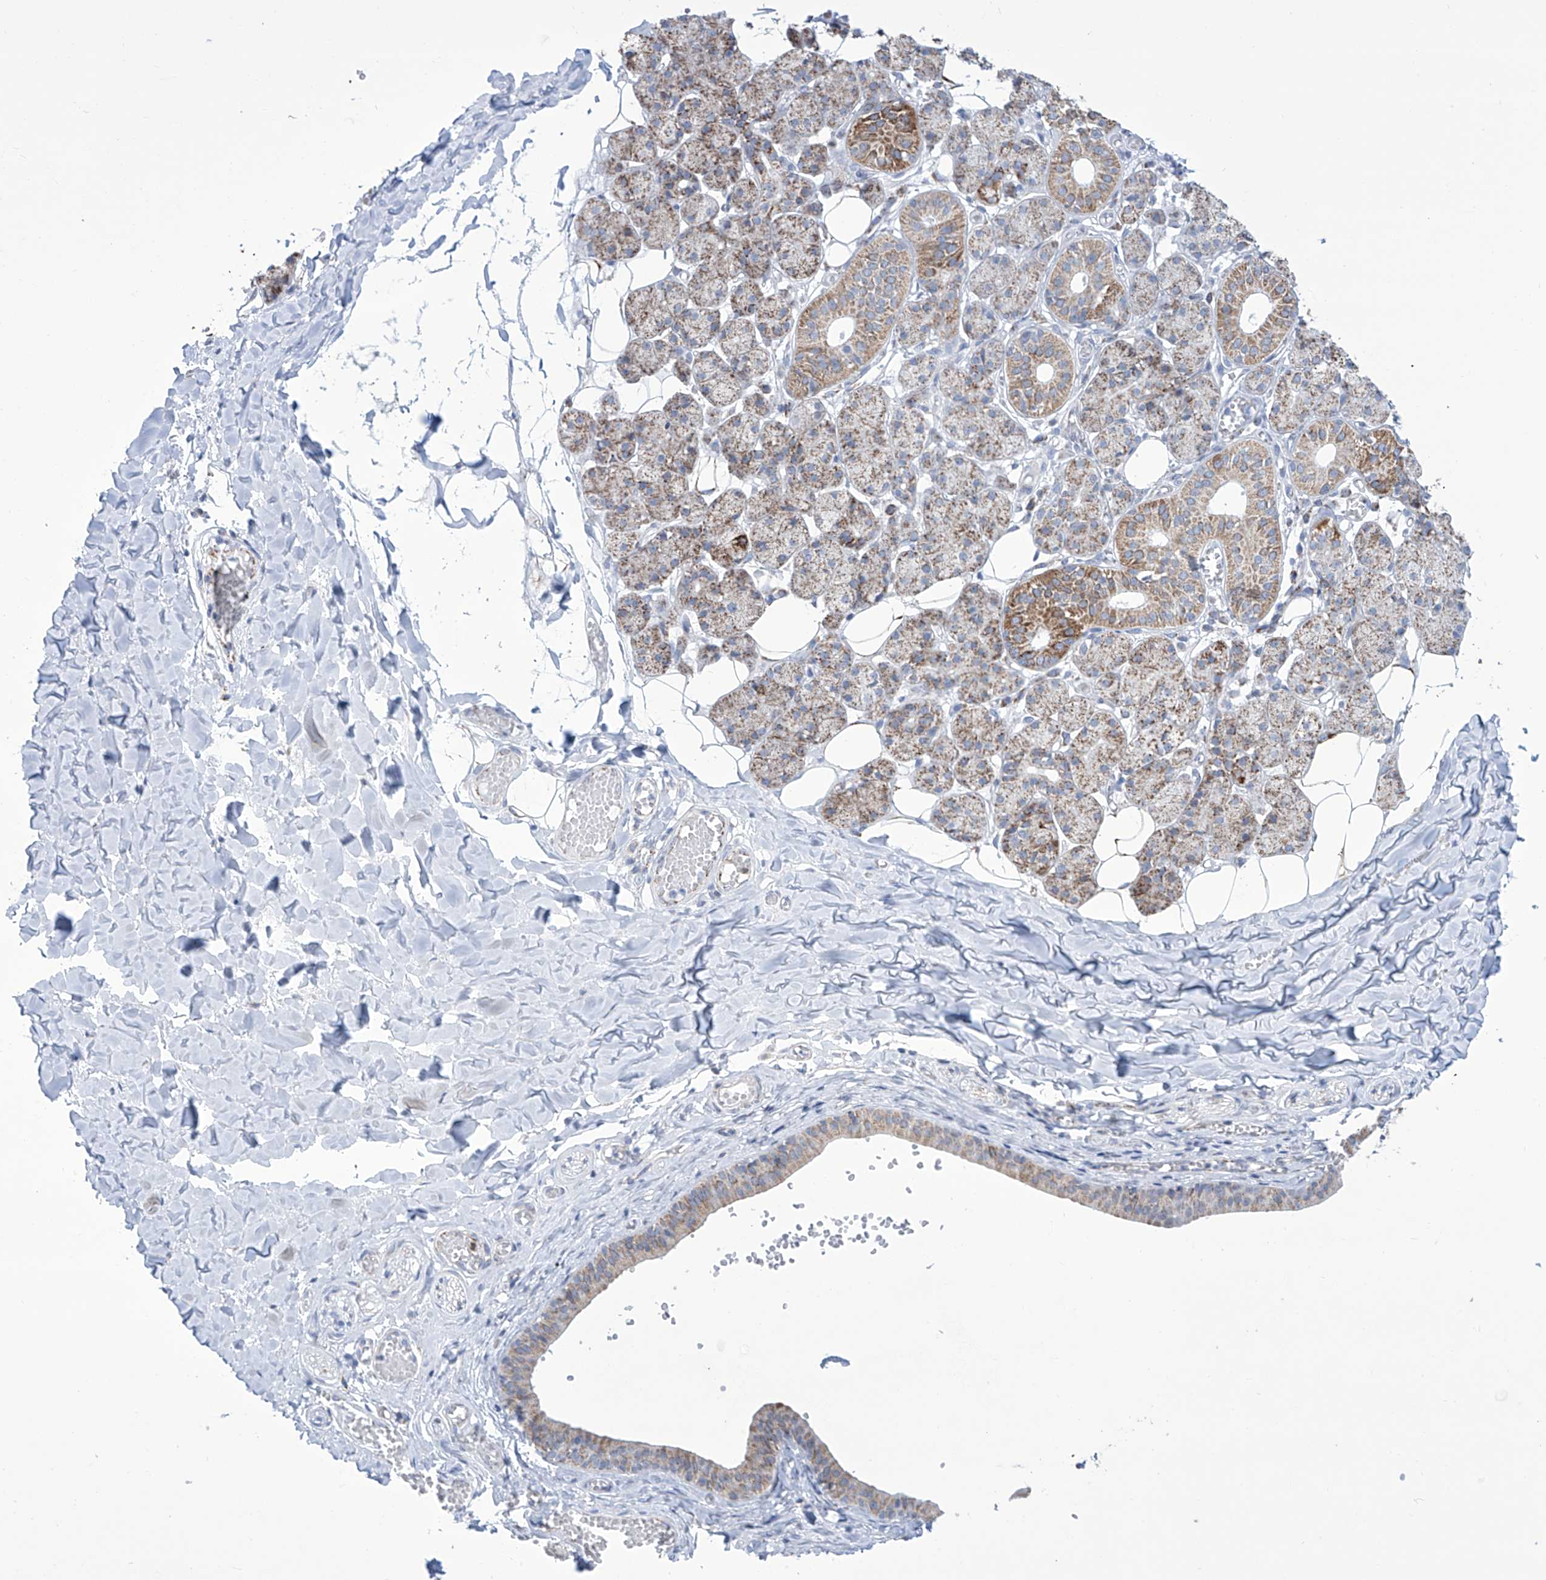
{"staining": {"intensity": "moderate", "quantity": "25%-75%", "location": "cytoplasmic/membranous"}, "tissue": "salivary gland", "cell_type": "Glandular cells", "image_type": "normal", "snomed": [{"axis": "morphology", "description": "Normal tissue, NOS"}, {"axis": "topography", "description": "Salivary gland"}], "caption": "Human salivary gland stained with a brown dye shows moderate cytoplasmic/membranous positive positivity in approximately 25%-75% of glandular cells.", "gene": "ALDH6A1", "patient": {"sex": "female", "age": 33}}